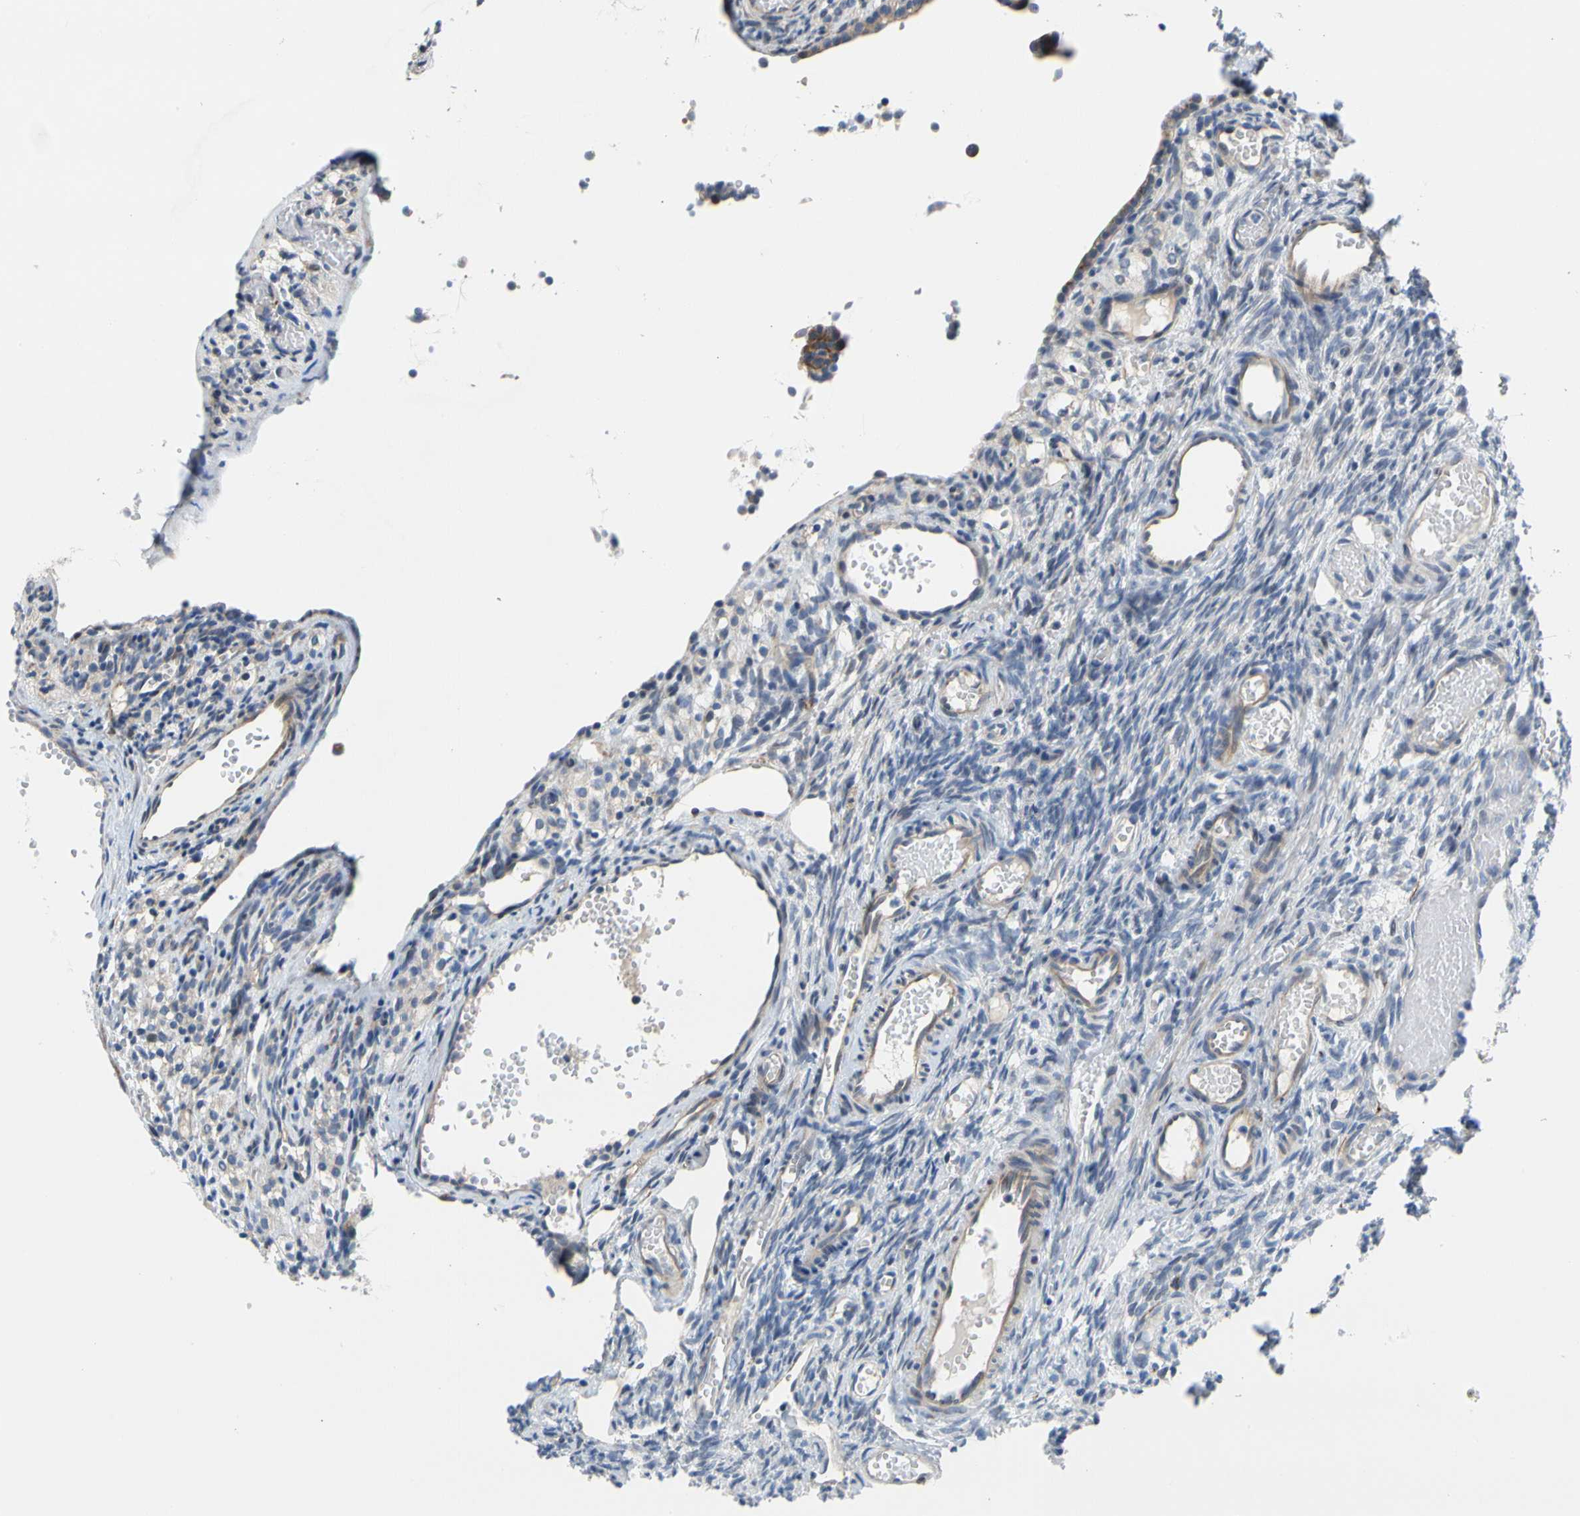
{"staining": {"intensity": "weak", "quantity": "<25%", "location": "cytoplasmic/membranous"}, "tissue": "ovary", "cell_type": "Ovarian stroma cells", "image_type": "normal", "snomed": [{"axis": "morphology", "description": "Normal tissue, NOS"}, {"axis": "topography", "description": "Ovary"}], "caption": "DAB (3,3'-diaminobenzidine) immunohistochemical staining of normal human ovary reveals no significant expression in ovarian stroma cells. (DAB immunohistochemistry, high magnification).", "gene": "ZNF236", "patient": {"sex": "female", "age": 35}}